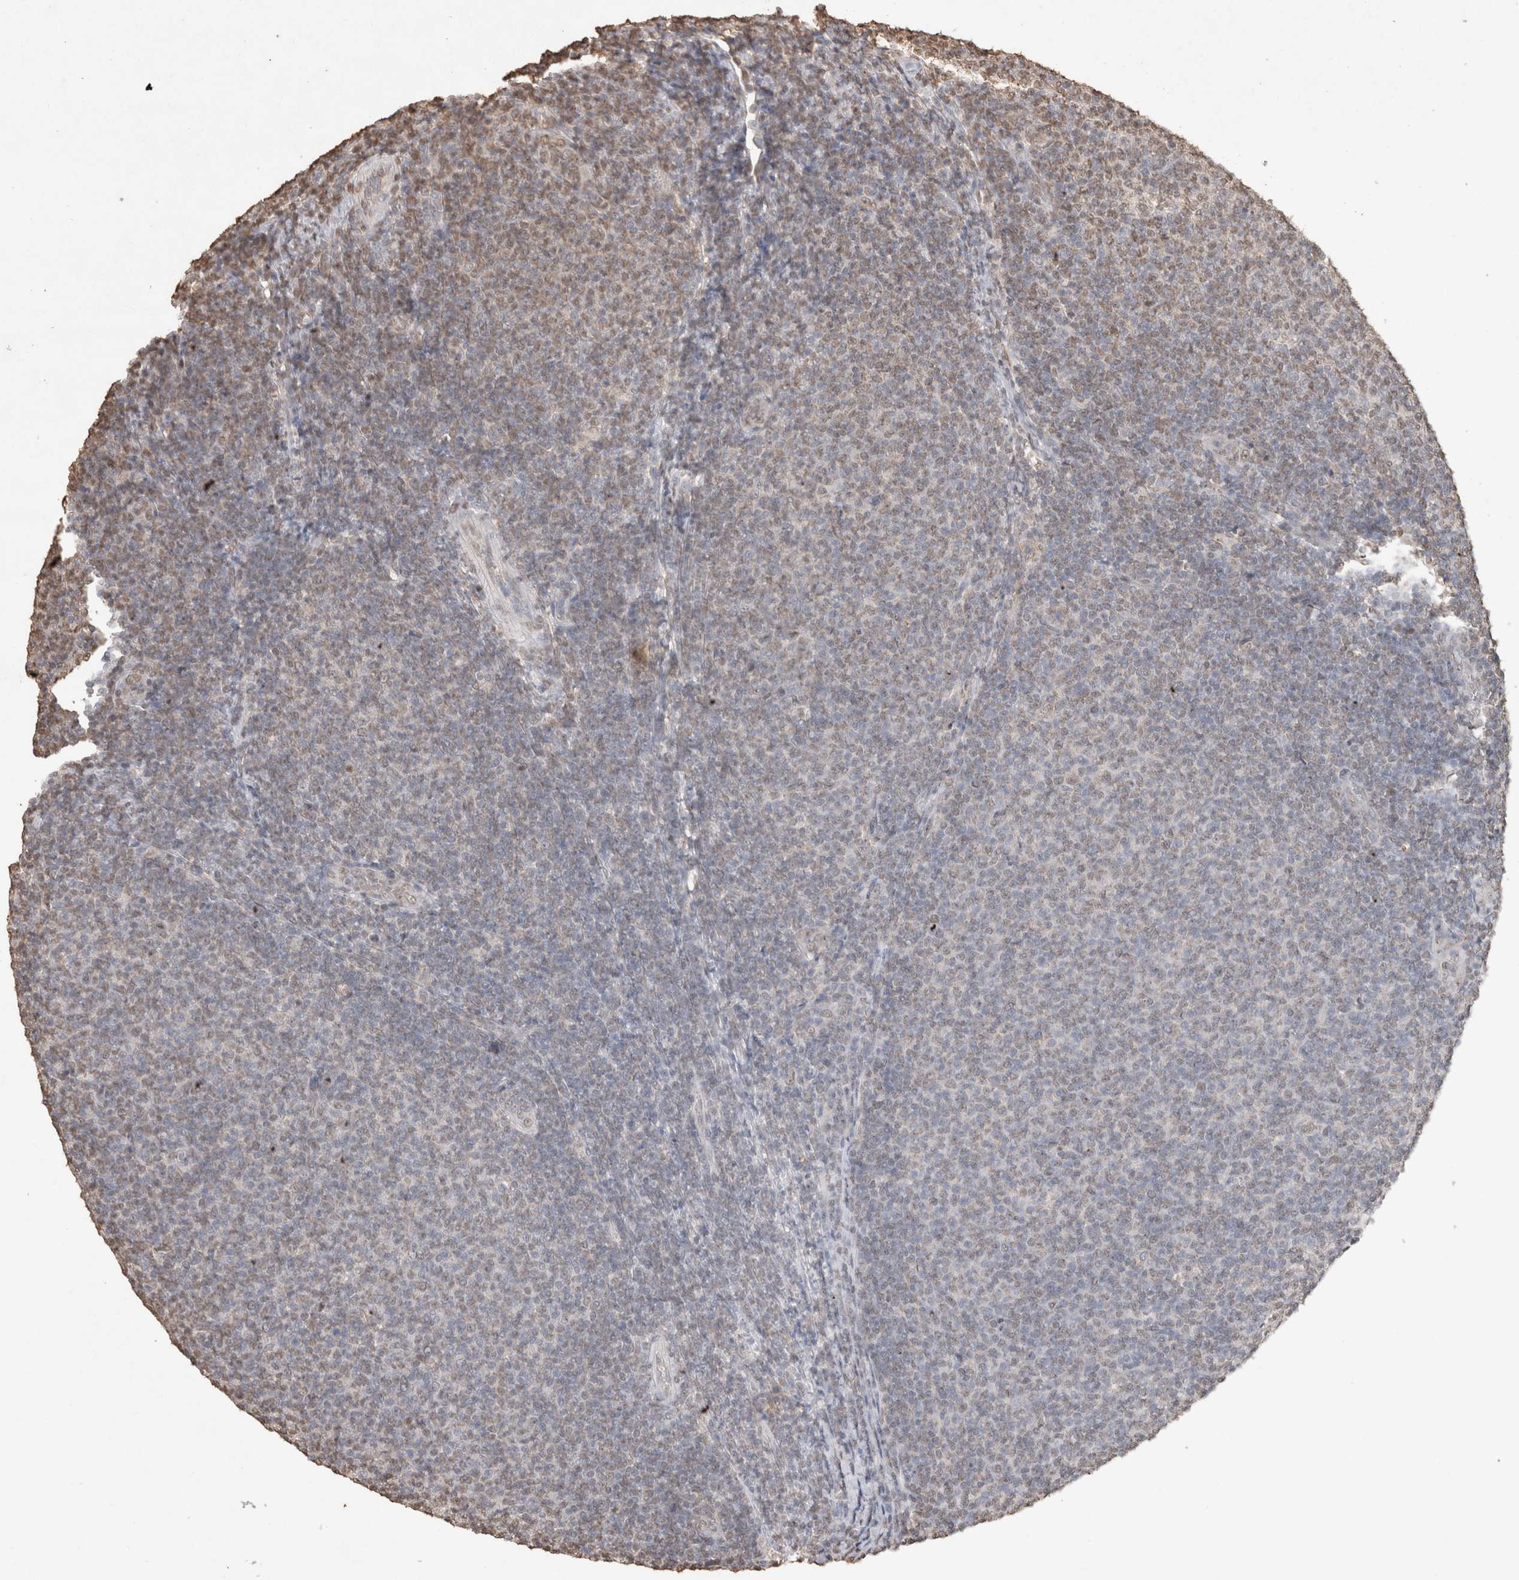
{"staining": {"intensity": "weak", "quantity": "<25%", "location": "nuclear"}, "tissue": "lymphoma", "cell_type": "Tumor cells", "image_type": "cancer", "snomed": [{"axis": "morphology", "description": "Malignant lymphoma, non-Hodgkin's type, Low grade"}, {"axis": "topography", "description": "Lymph node"}], "caption": "Malignant lymphoma, non-Hodgkin's type (low-grade) was stained to show a protein in brown. There is no significant positivity in tumor cells.", "gene": "MLX", "patient": {"sex": "male", "age": 66}}